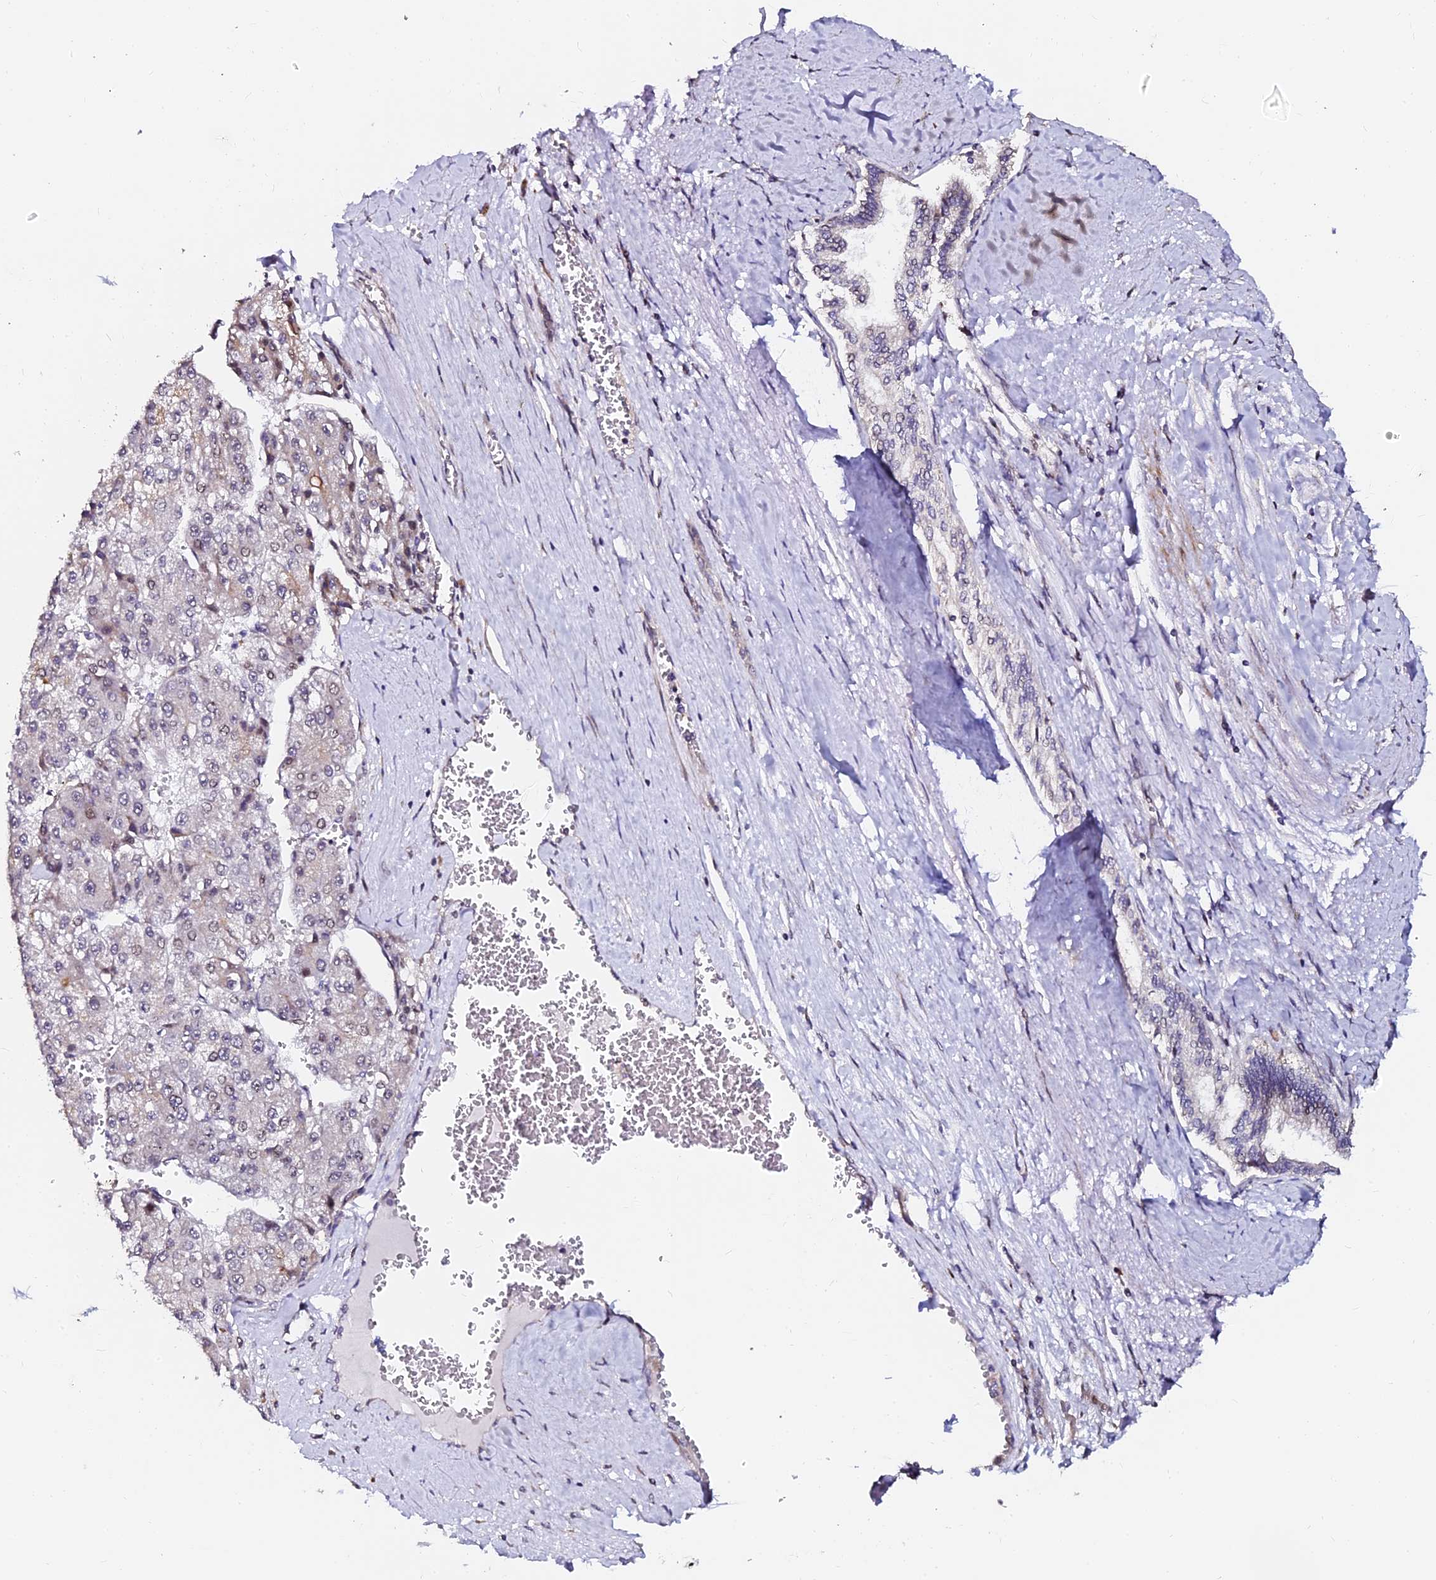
{"staining": {"intensity": "weak", "quantity": "<25%", "location": "nuclear"}, "tissue": "liver cancer", "cell_type": "Tumor cells", "image_type": "cancer", "snomed": [{"axis": "morphology", "description": "Carcinoma, Hepatocellular, NOS"}, {"axis": "topography", "description": "Liver"}], "caption": "Human liver cancer stained for a protein using immunohistochemistry (IHC) demonstrates no staining in tumor cells.", "gene": "GPN3", "patient": {"sex": "female", "age": 73}}